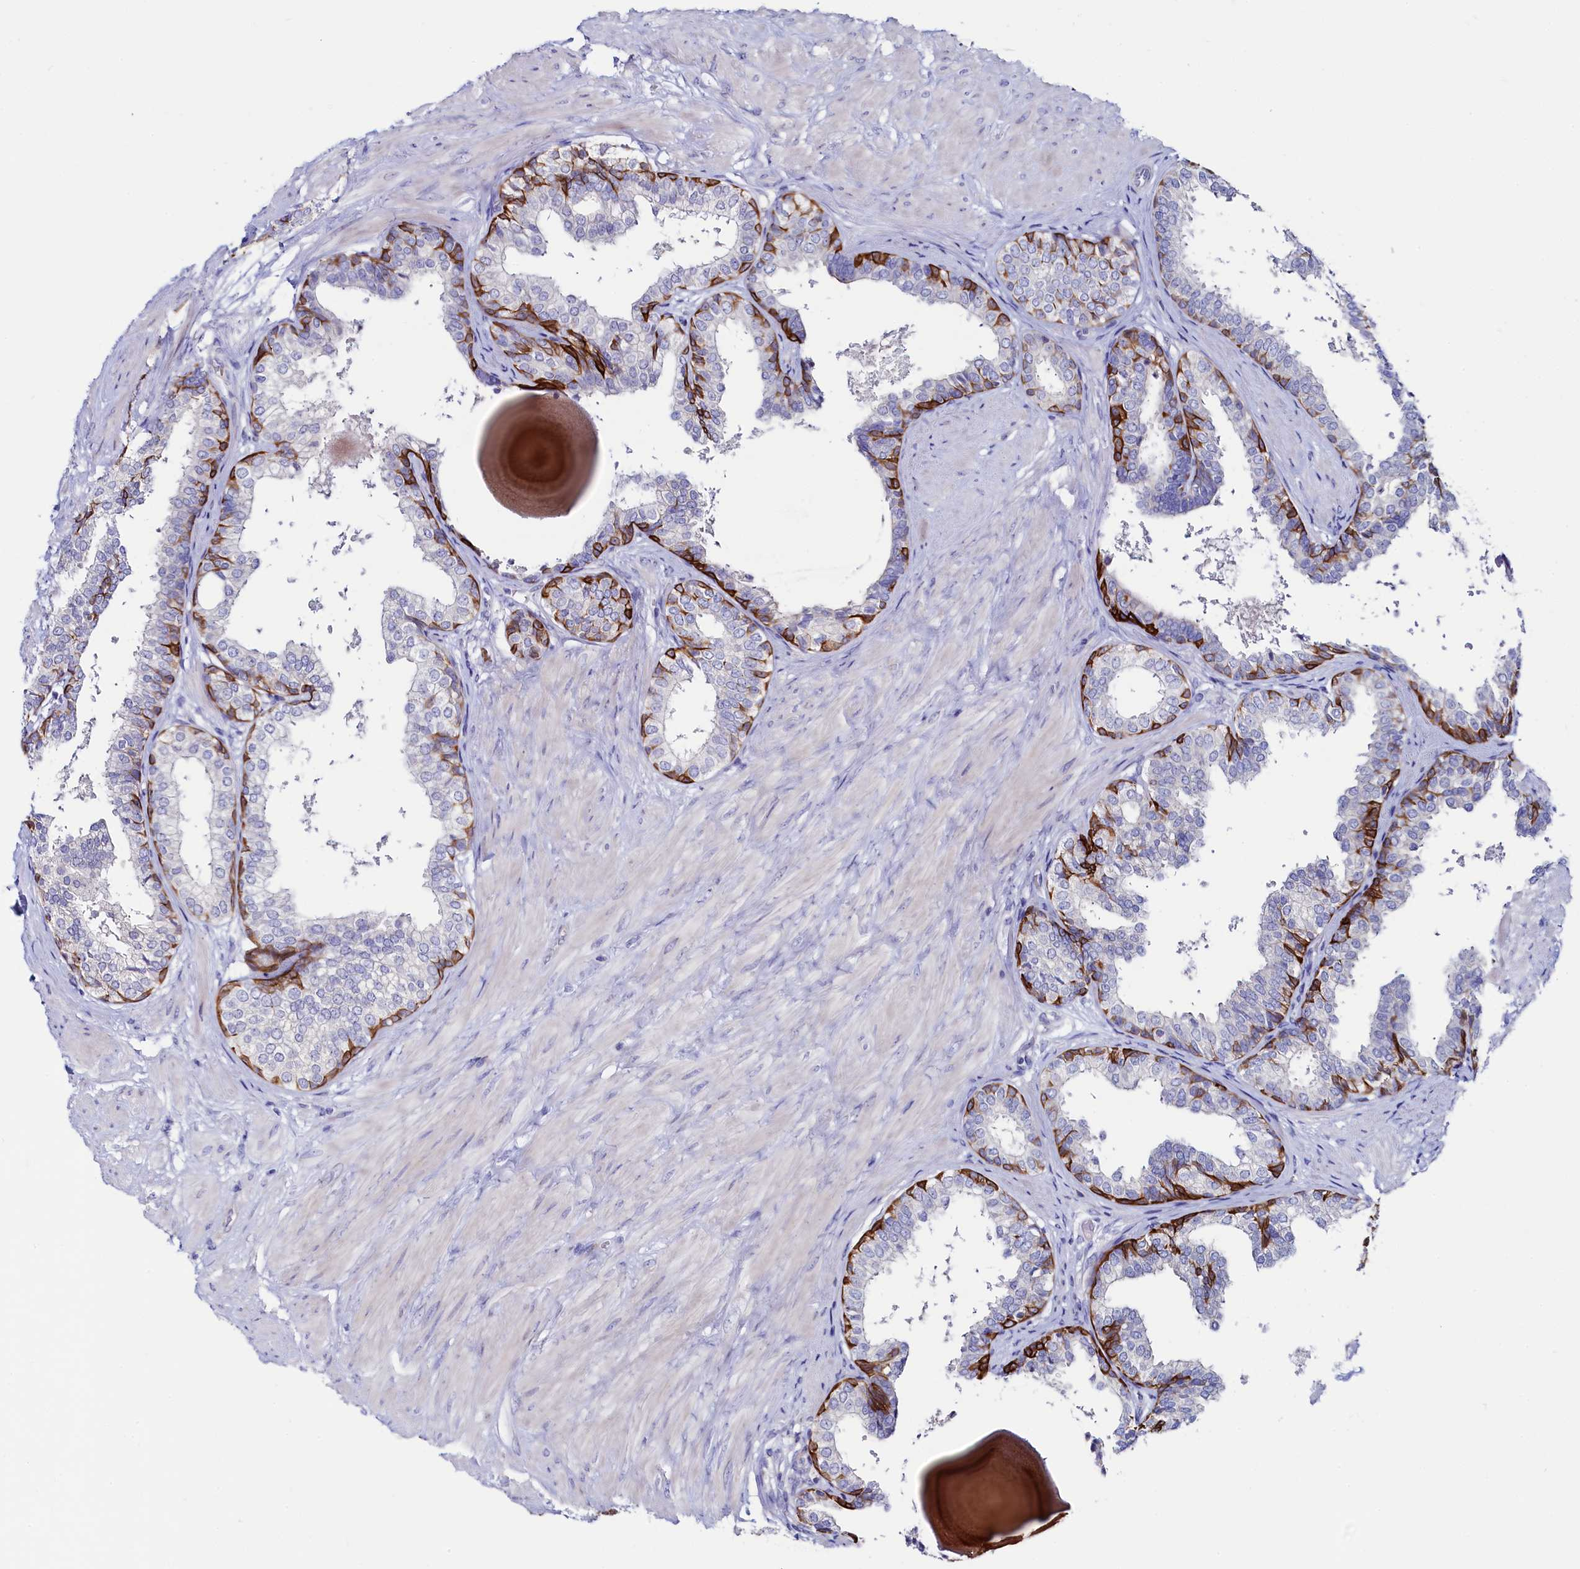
{"staining": {"intensity": "strong", "quantity": "25%-75%", "location": "cytoplasmic/membranous"}, "tissue": "prostate", "cell_type": "Glandular cells", "image_type": "normal", "snomed": [{"axis": "morphology", "description": "Normal tissue, NOS"}, {"axis": "topography", "description": "Prostate"}], "caption": "Immunohistochemistry micrograph of normal prostate: human prostate stained using immunohistochemistry (IHC) displays high levels of strong protein expression localized specifically in the cytoplasmic/membranous of glandular cells, appearing as a cytoplasmic/membranous brown color.", "gene": "ASTE1", "patient": {"sex": "male", "age": 48}}